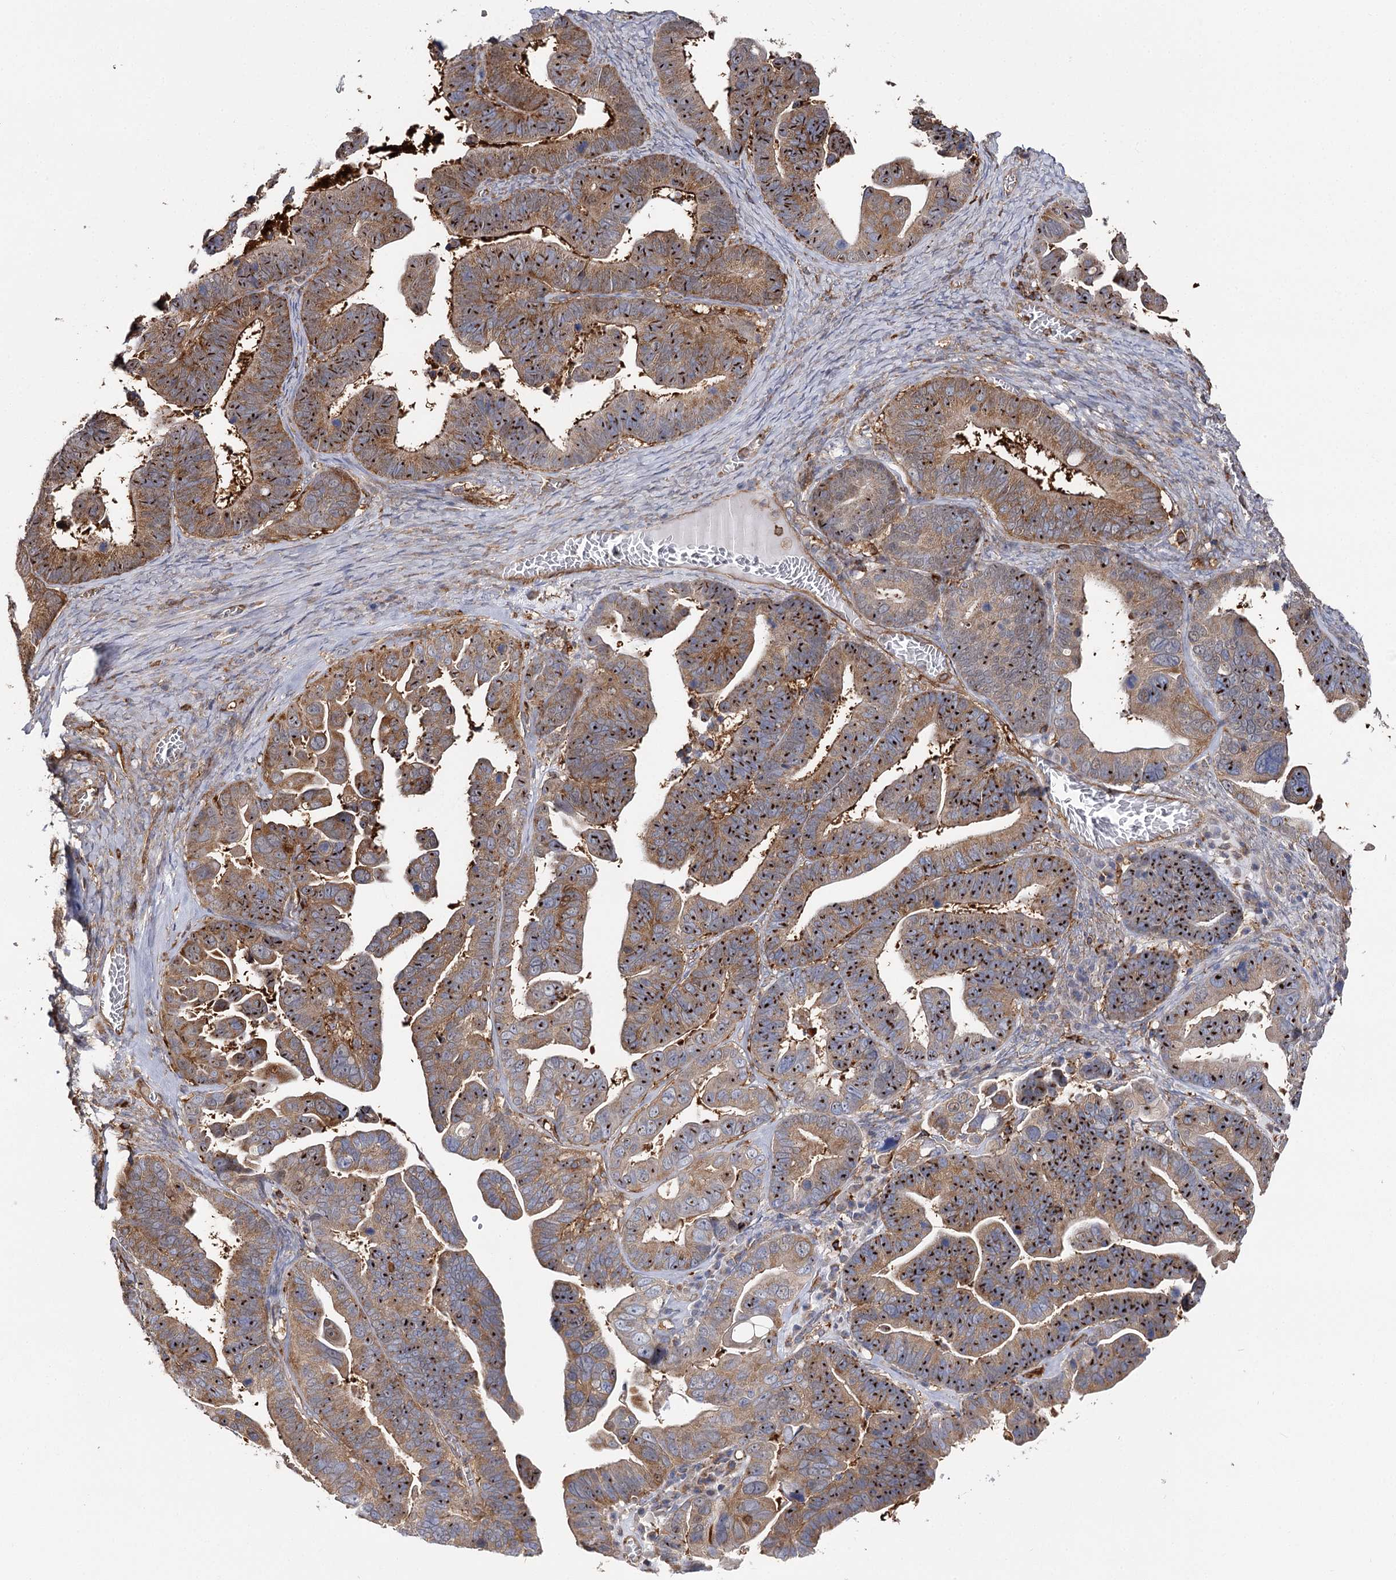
{"staining": {"intensity": "moderate", "quantity": ">75%", "location": "cytoplasmic/membranous"}, "tissue": "ovarian cancer", "cell_type": "Tumor cells", "image_type": "cancer", "snomed": [{"axis": "morphology", "description": "Cystadenocarcinoma, serous, NOS"}, {"axis": "topography", "description": "Ovary"}], "caption": "High-magnification brightfield microscopy of ovarian serous cystadenocarcinoma stained with DAB (brown) and counterstained with hematoxylin (blue). tumor cells exhibit moderate cytoplasmic/membranous staining is seen in approximately>75% of cells.", "gene": "SEC24B", "patient": {"sex": "female", "age": 56}}